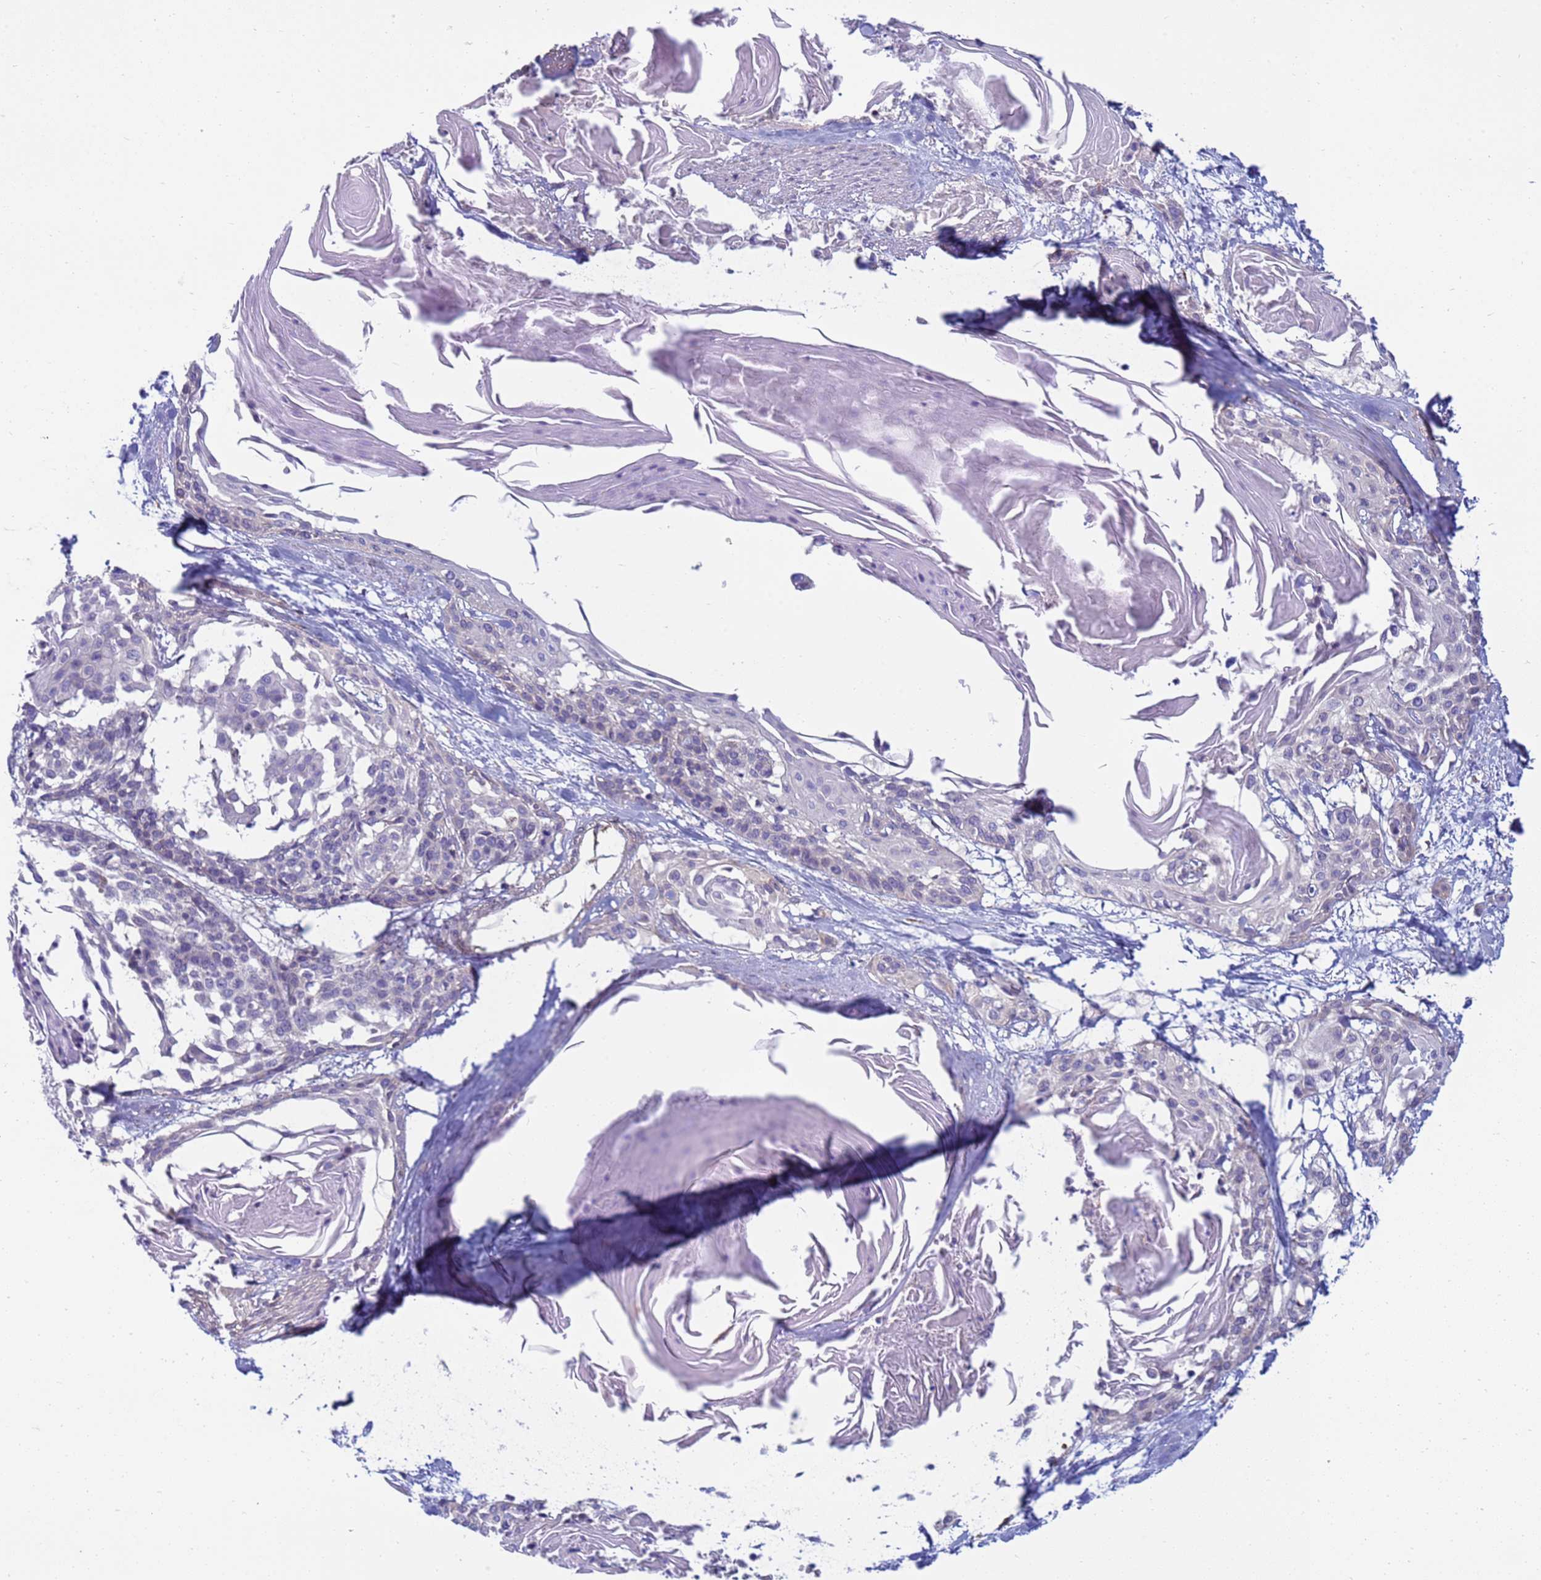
{"staining": {"intensity": "negative", "quantity": "none", "location": "none"}, "tissue": "cervical cancer", "cell_type": "Tumor cells", "image_type": "cancer", "snomed": [{"axis": "morphology", "description": "Squamous cell carcinoma, NOS"}, {"axis": "topography", "description": "Cervix"}], "caption": "A high-resolution image shows IHC staining of squamous cell carcinoma (cervical), which demonstrates no significant staining in tumor cells.", "gene": "TRPC6", "patient": {"sex": "female", "age": 57}}